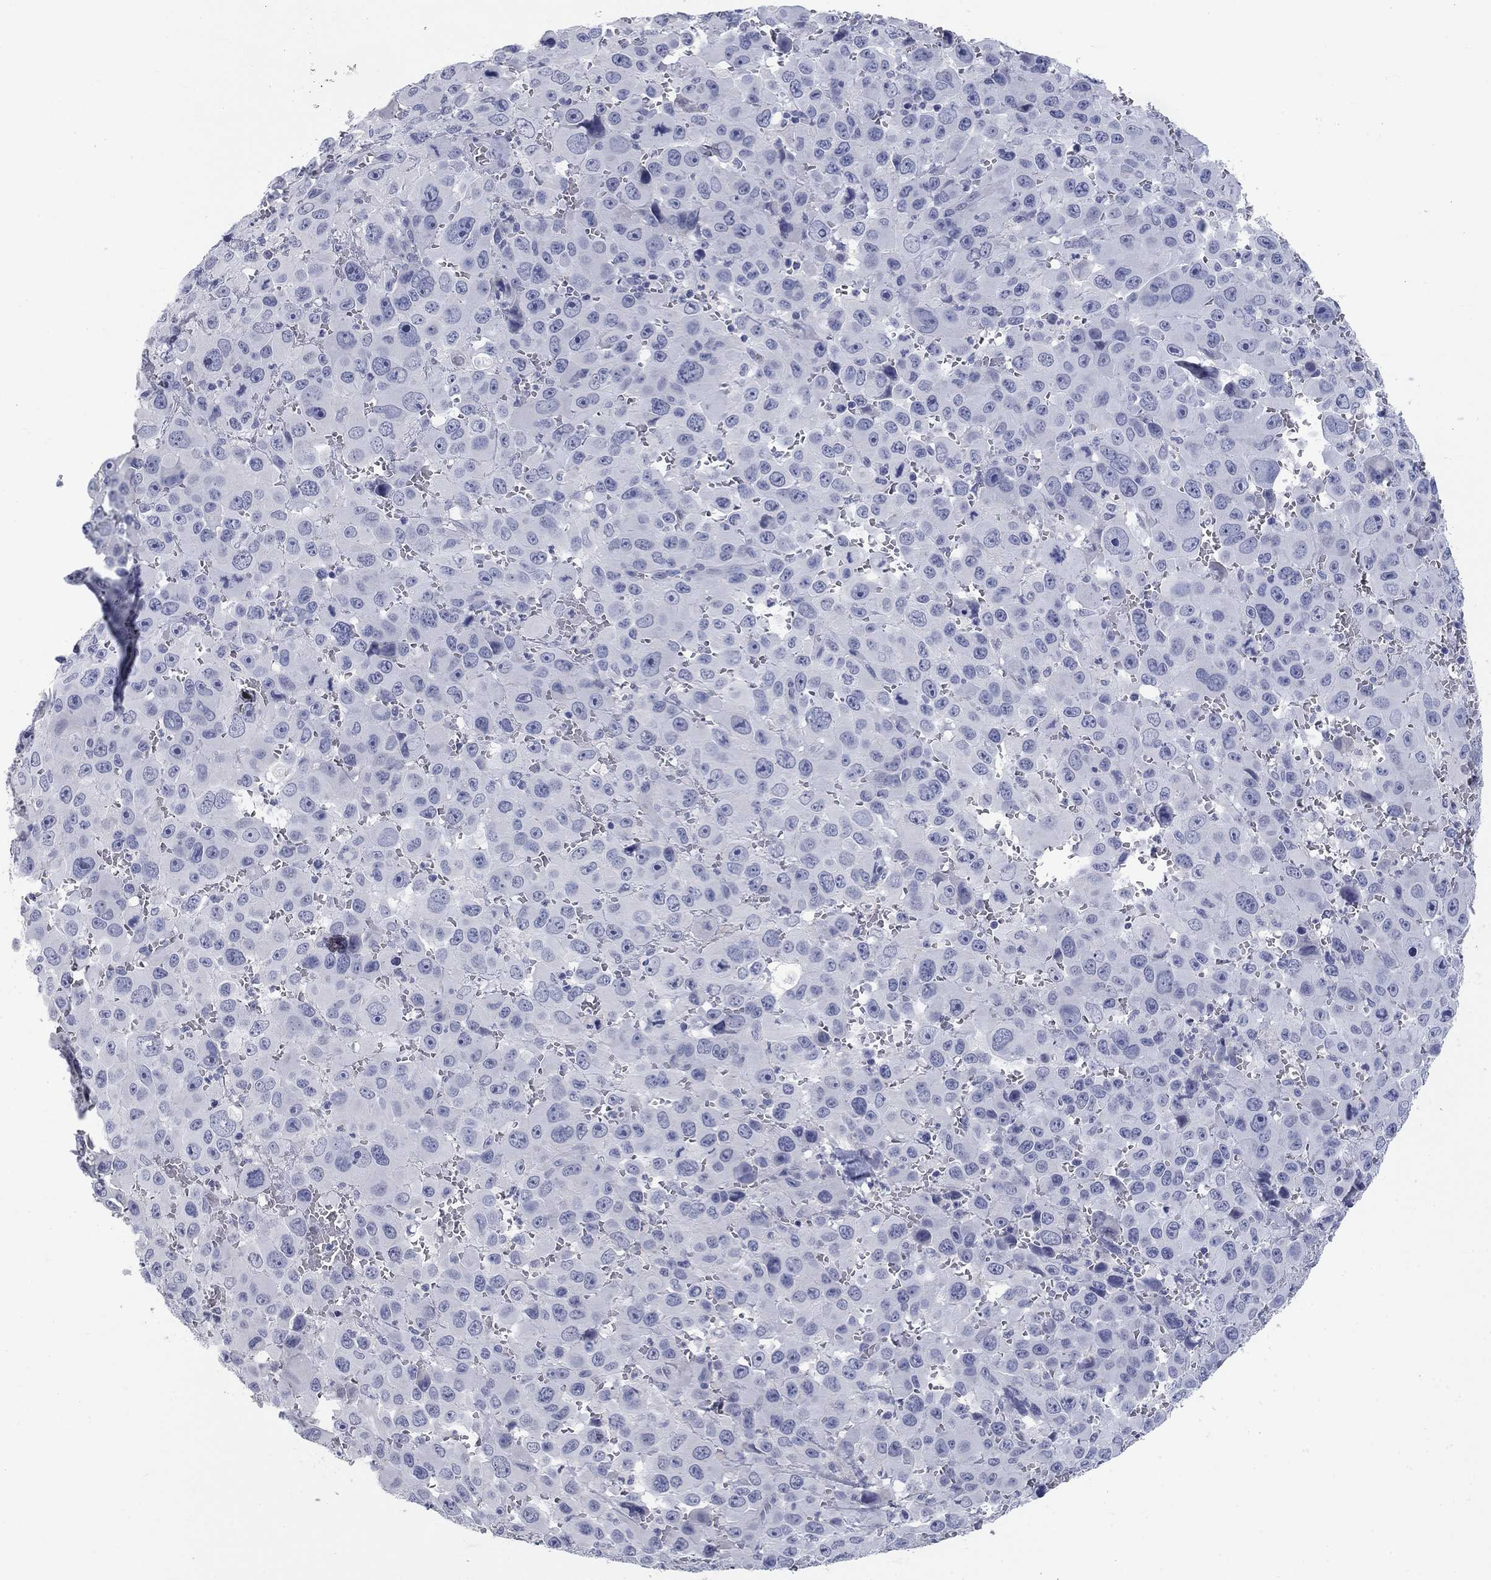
{"staining": {"intensity": "negative", "quantity": "none", "location": "none"}, "tissue": "melanoma", "cell_type": "Tumor cells", "image_type": "cancer", "snomed": [{"axis": "morphology", "description": "Malignant melanoma, NOS"}, {"axis": "topography", "description": "Skin"}], "caption": "Protein analysis of melanoma shows no significant staining in tumor cells.", "gene": "ELAVL4", "patient": {"sex": "female", "age": 91}}